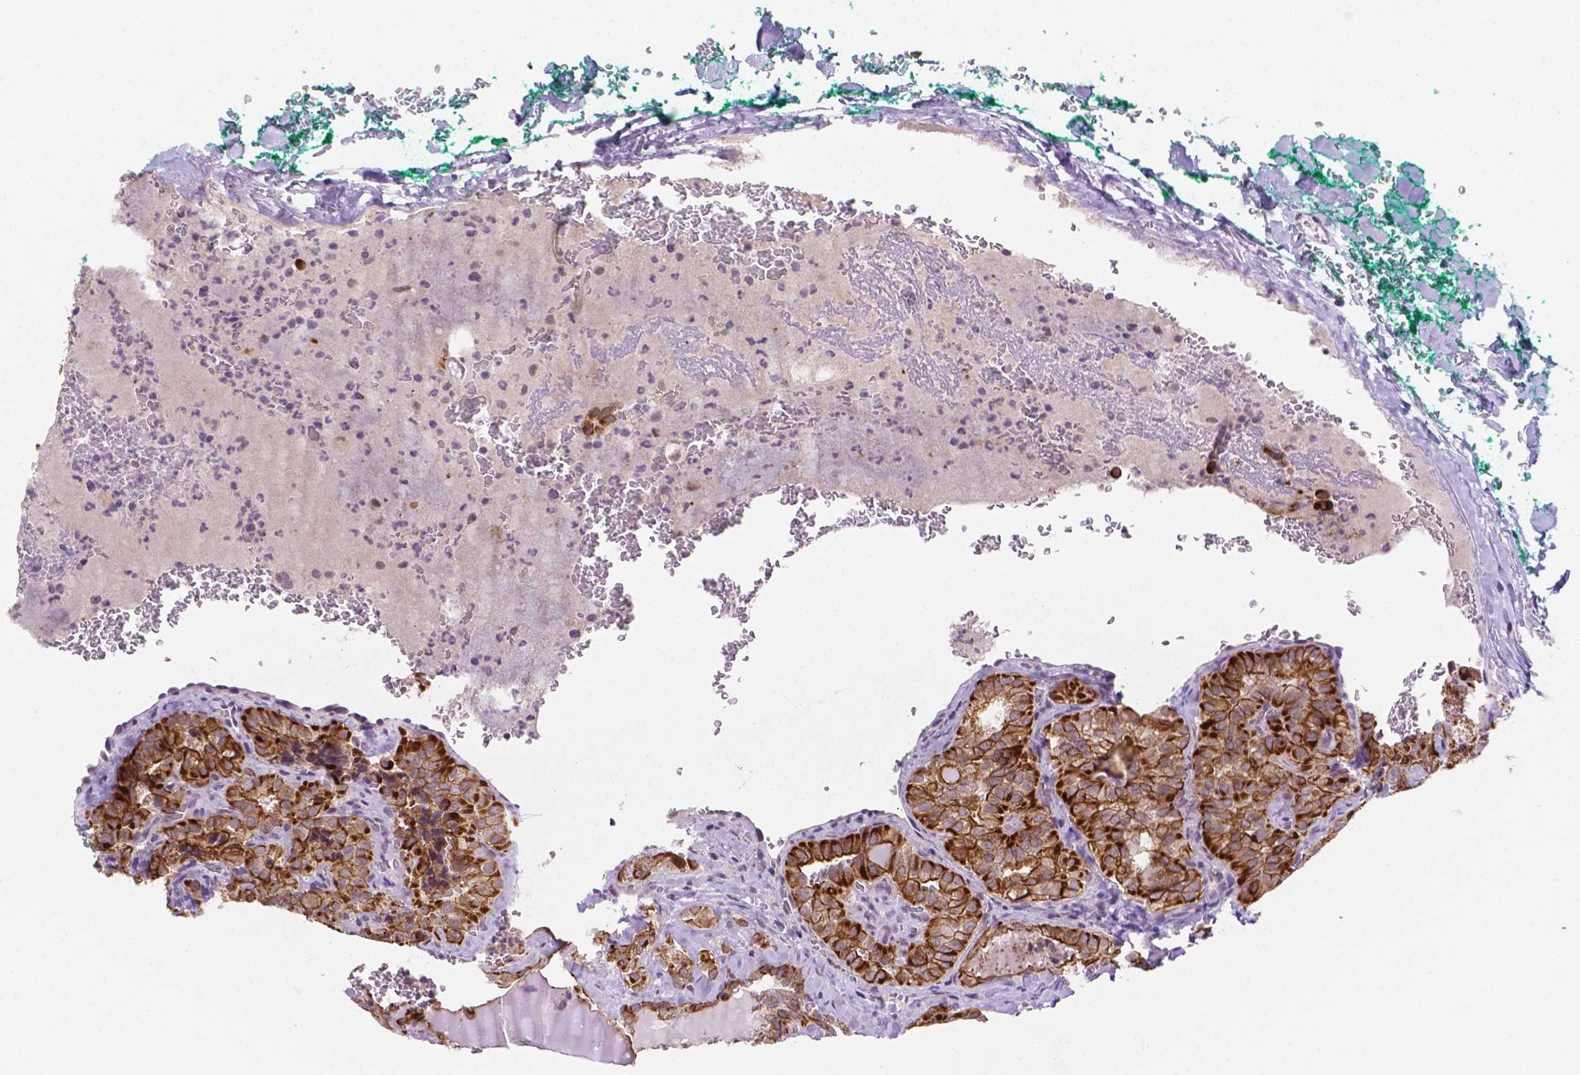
{"staining": {"intensity": "strong", "quantity": "25%-75%", "location": "cytoplasmic/membranous"}, "tissue": "thyroid cancer", "cell_type": "Tumor cells", "image_type": "cancer", "snomed": [{"axis": "morphology", "description": "Papillary adenocarcinoma, NOS"}, {"axis": "topography", "description": "Thyroid gland"}], "caption": "Immunohistochemical staining of human thyroid papillary adenocarcinoma reveals high levels of strong cytoplasmic/membranous protein expression in approximately 25%-75% of tumor cells. The staining was performed using DAB (3,3'-diaminobenzidine), with brown indicating positive protein expression. Nuclei are stained blue with hematoxylin.", "gene": "SHLD3", "patient": {"sex": "female", "age": 41}}